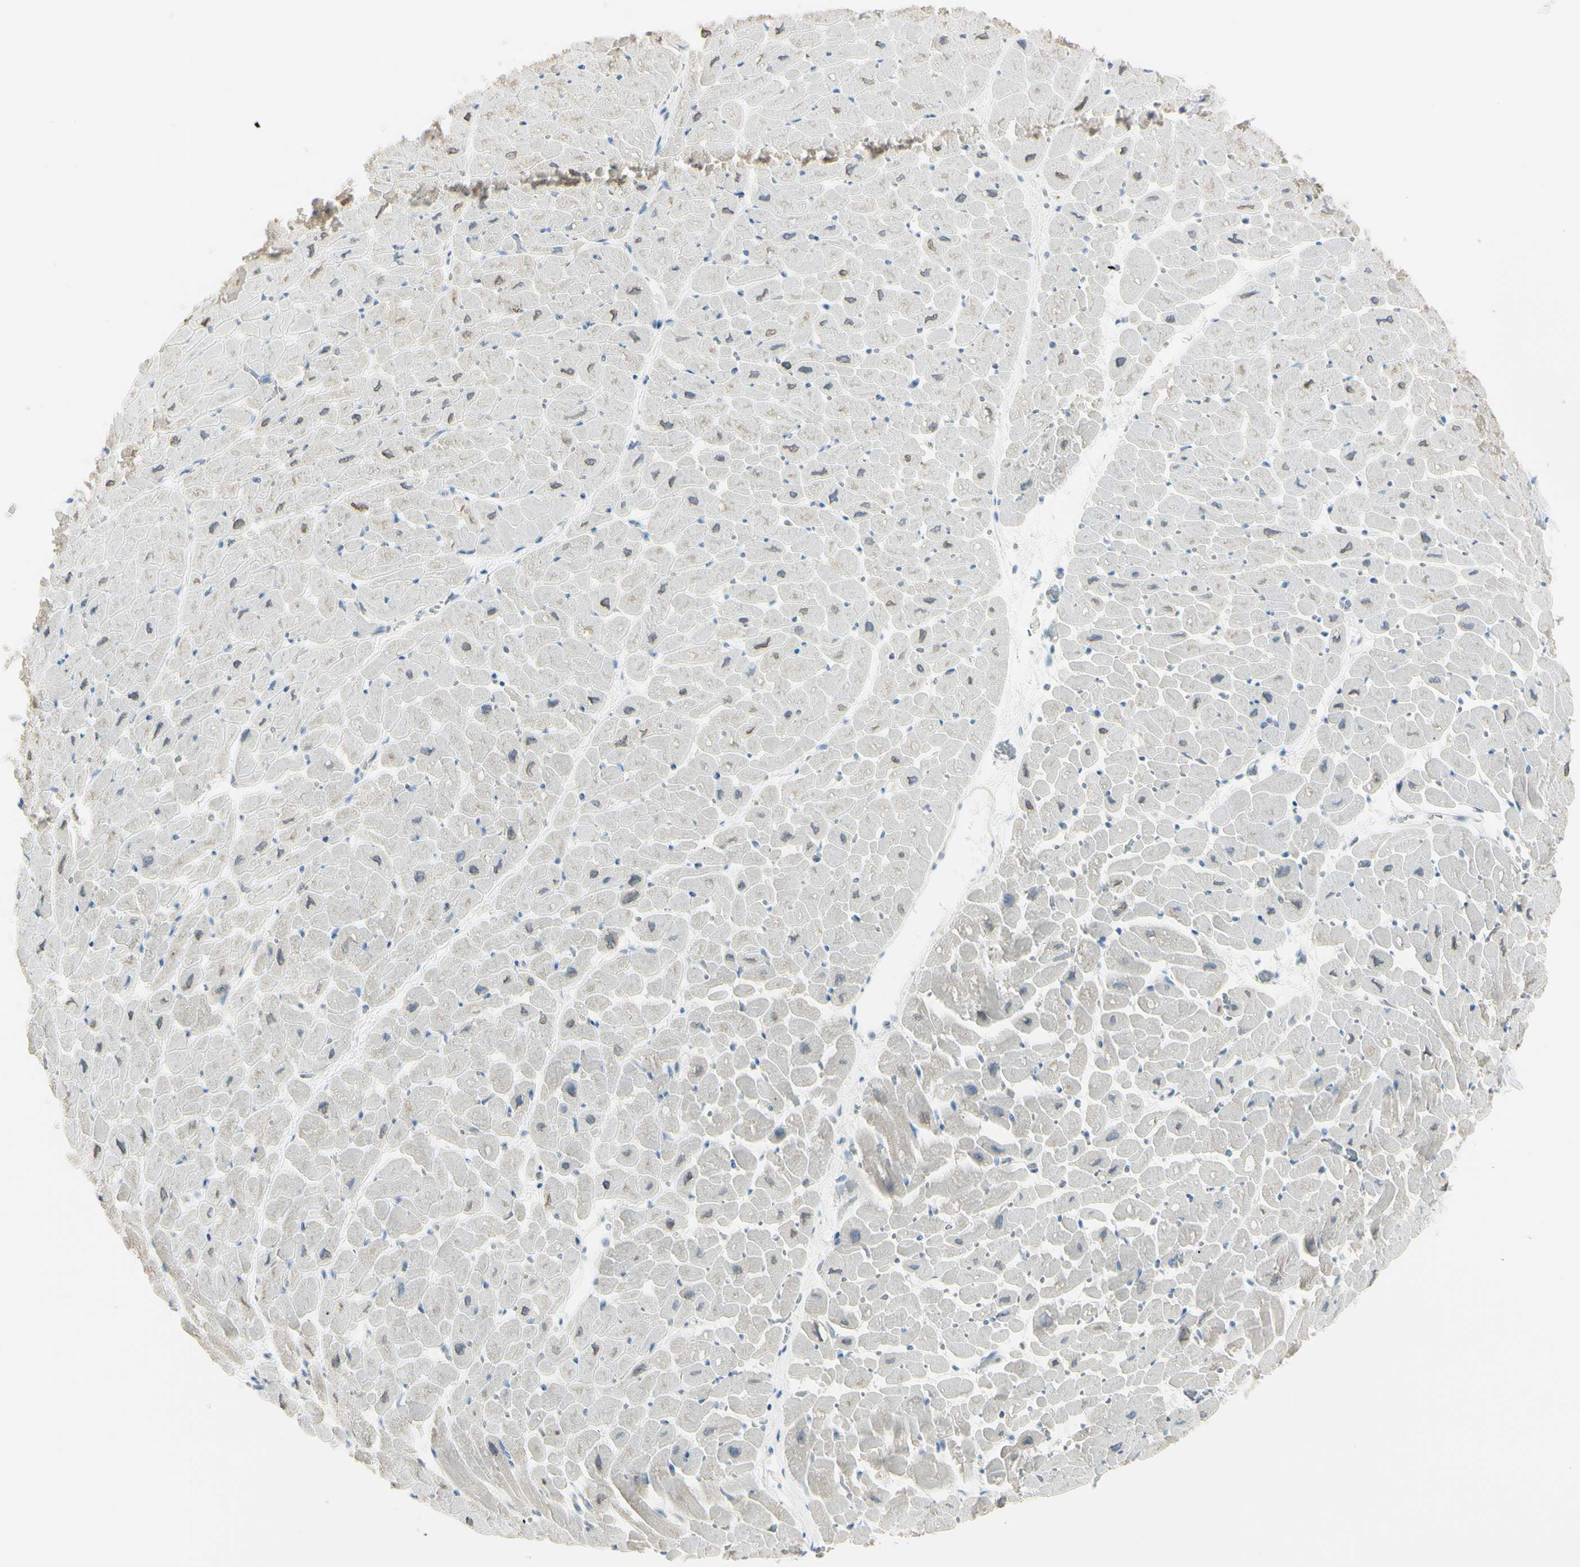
{"staining": {"intensity": "weak", "quantity": "<25%", "location": "cytoplasmic/membranous"}, "tissue": "heart muscle", "cell_type": "Cardiomyocytes", "image_type": "normal", "snomed": [{"axis": "morphology", "description": "Normal tissue, NOS"}, {"axis": "topography", "description": "Heart"}], "caption": "High magnification brightfield microscopy of normal heart muscle stained with DAB (brown) and counterstained with hematoxylin (blue): cardiomyocytes show no significant expression. Brightfield microscopy of IHC stained with DAB (3,3'-diaminobenzidine) (brown) and hematoxylin (blue), captured at high magnification.", "gene": "ASB9", "patient": {"sex": "male", "age": 45}}